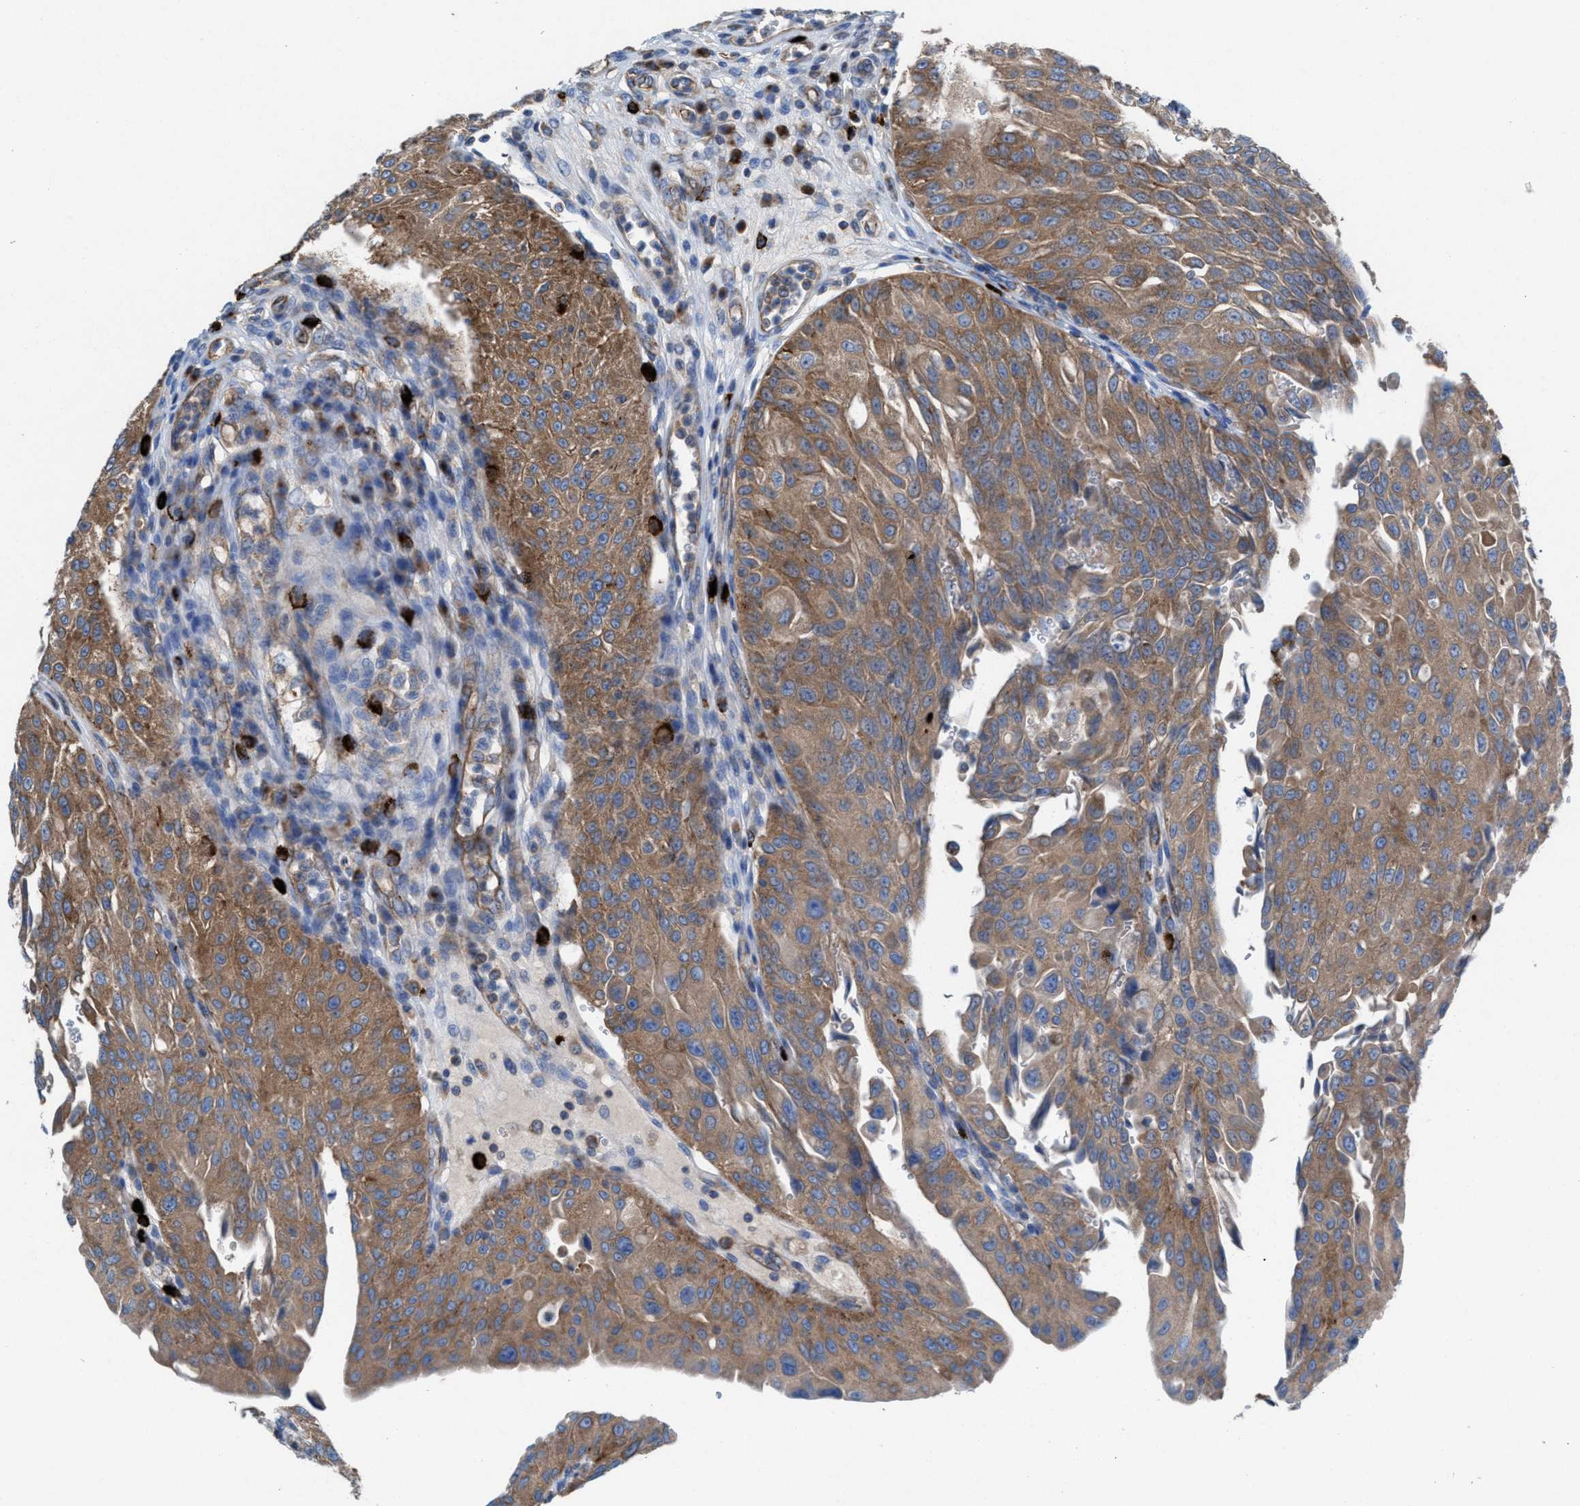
{"staining": {"intensity": "moderate", "quantity": ">75%", "location": "cytoplasmic/membranous"}, "tissue": "urothelial cancer", "cell_type": "Tumor cells", "image_type": "cancer", "snomed": [{"axis": "morphology", "description": "Urothelial carcinoma, High grade"}, {"axis": "topography", "description": "Urinary bladder"}], "caption": "Moderate cytoplasmic/membranous protein staining is appreciated in approximately >75% of tumor cells in urothelial carcinoma (high-grade).", "gene": "NYAP1", "patient": {"sex": "male", "age": 46}}